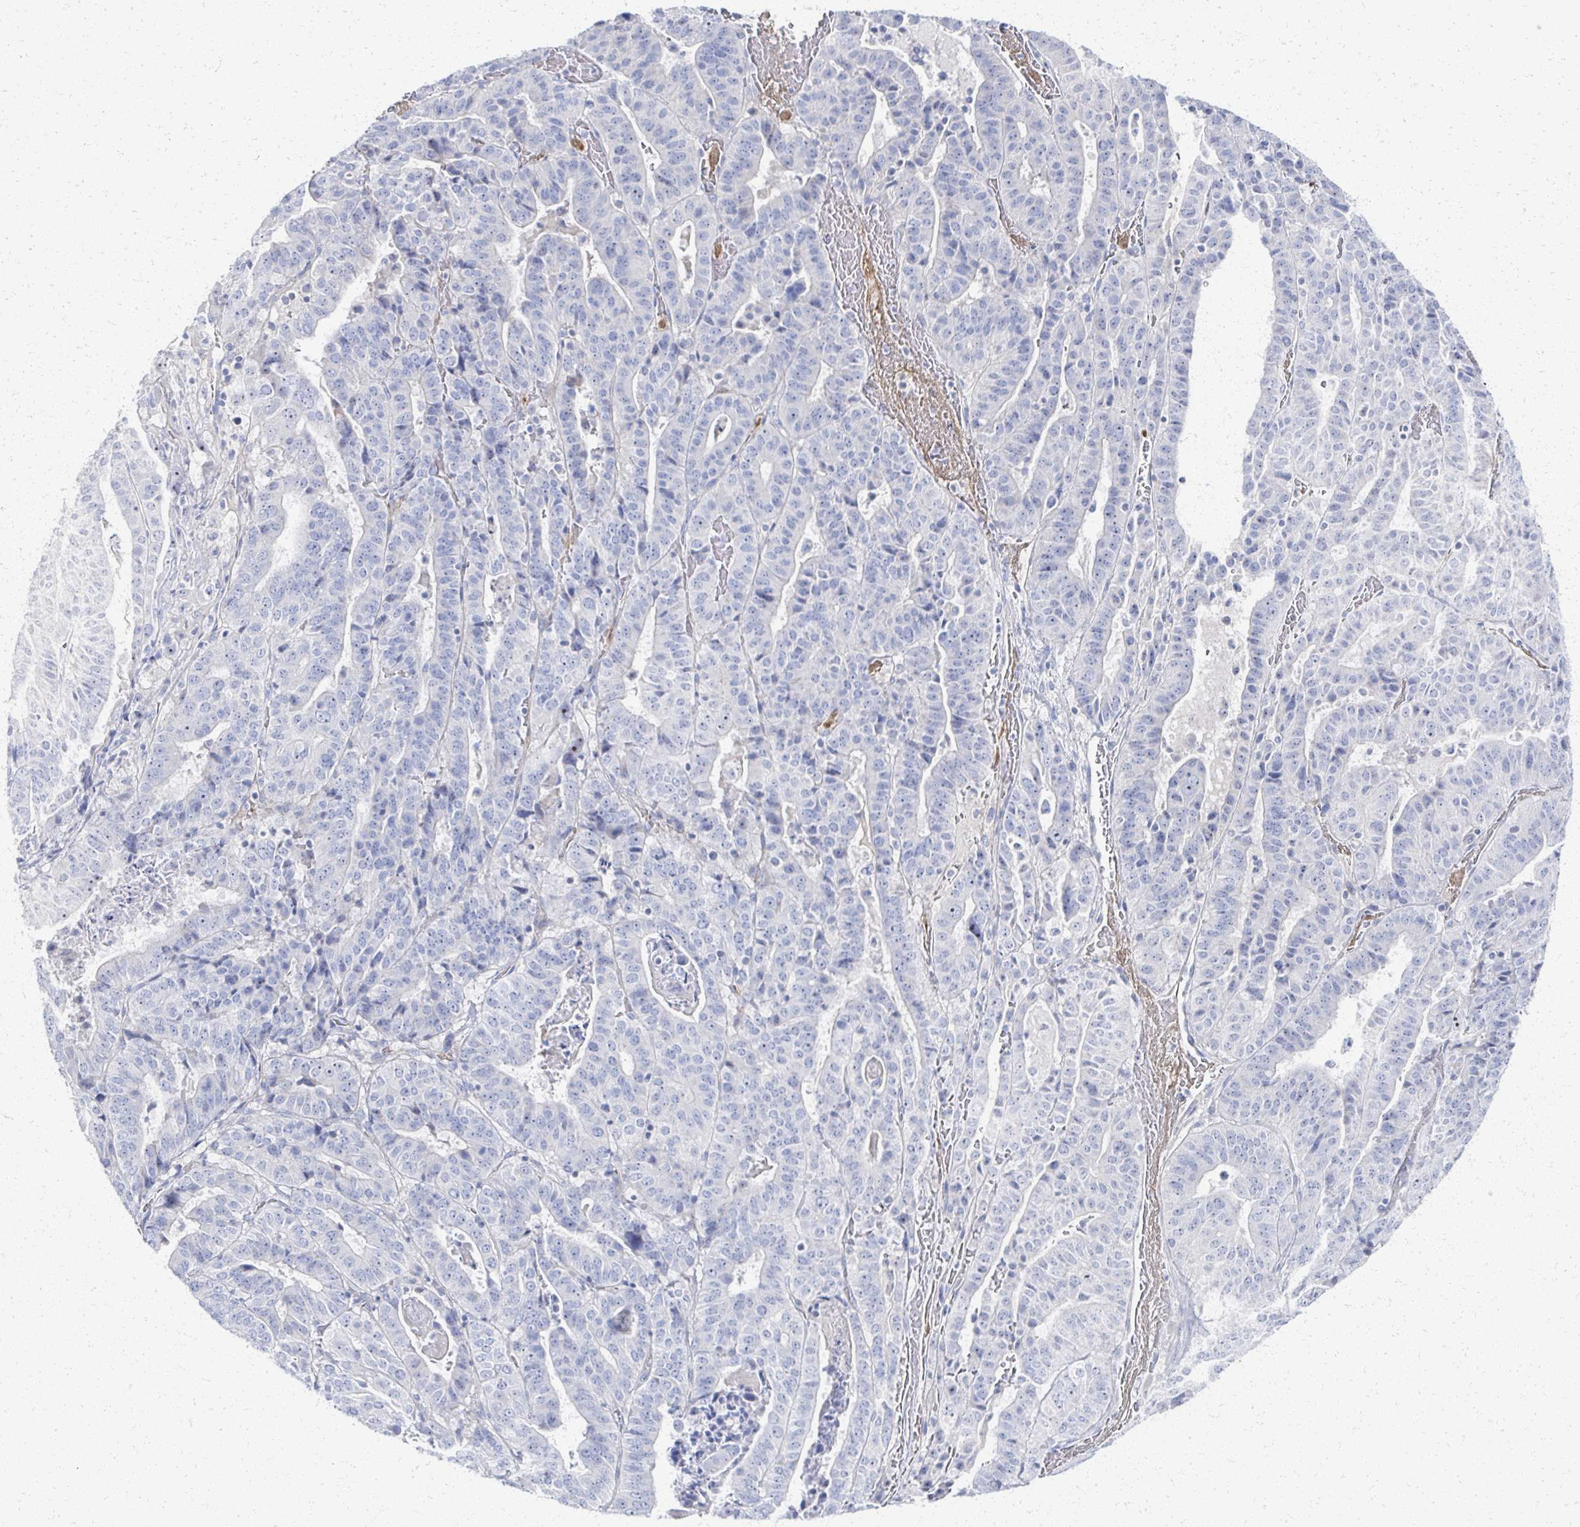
{"staining": {"intensity": "negative", "quantity": "none", "location": "none"}, "tissue": "stomach cancer", "cell_type": "Tumor cells", "image_type": "cancer", "snomed": [{"axis": "morphology", "description": "Adenocarcinoma, NOS"}, {"axis": "topography", "description": "Stomach"}], "caption": "Image shows no protein staining in tumor cells of stomach adenocarcinoma tissue.", "gene": "PRR20A", "patient": {"sex": "male", "age": 48}}